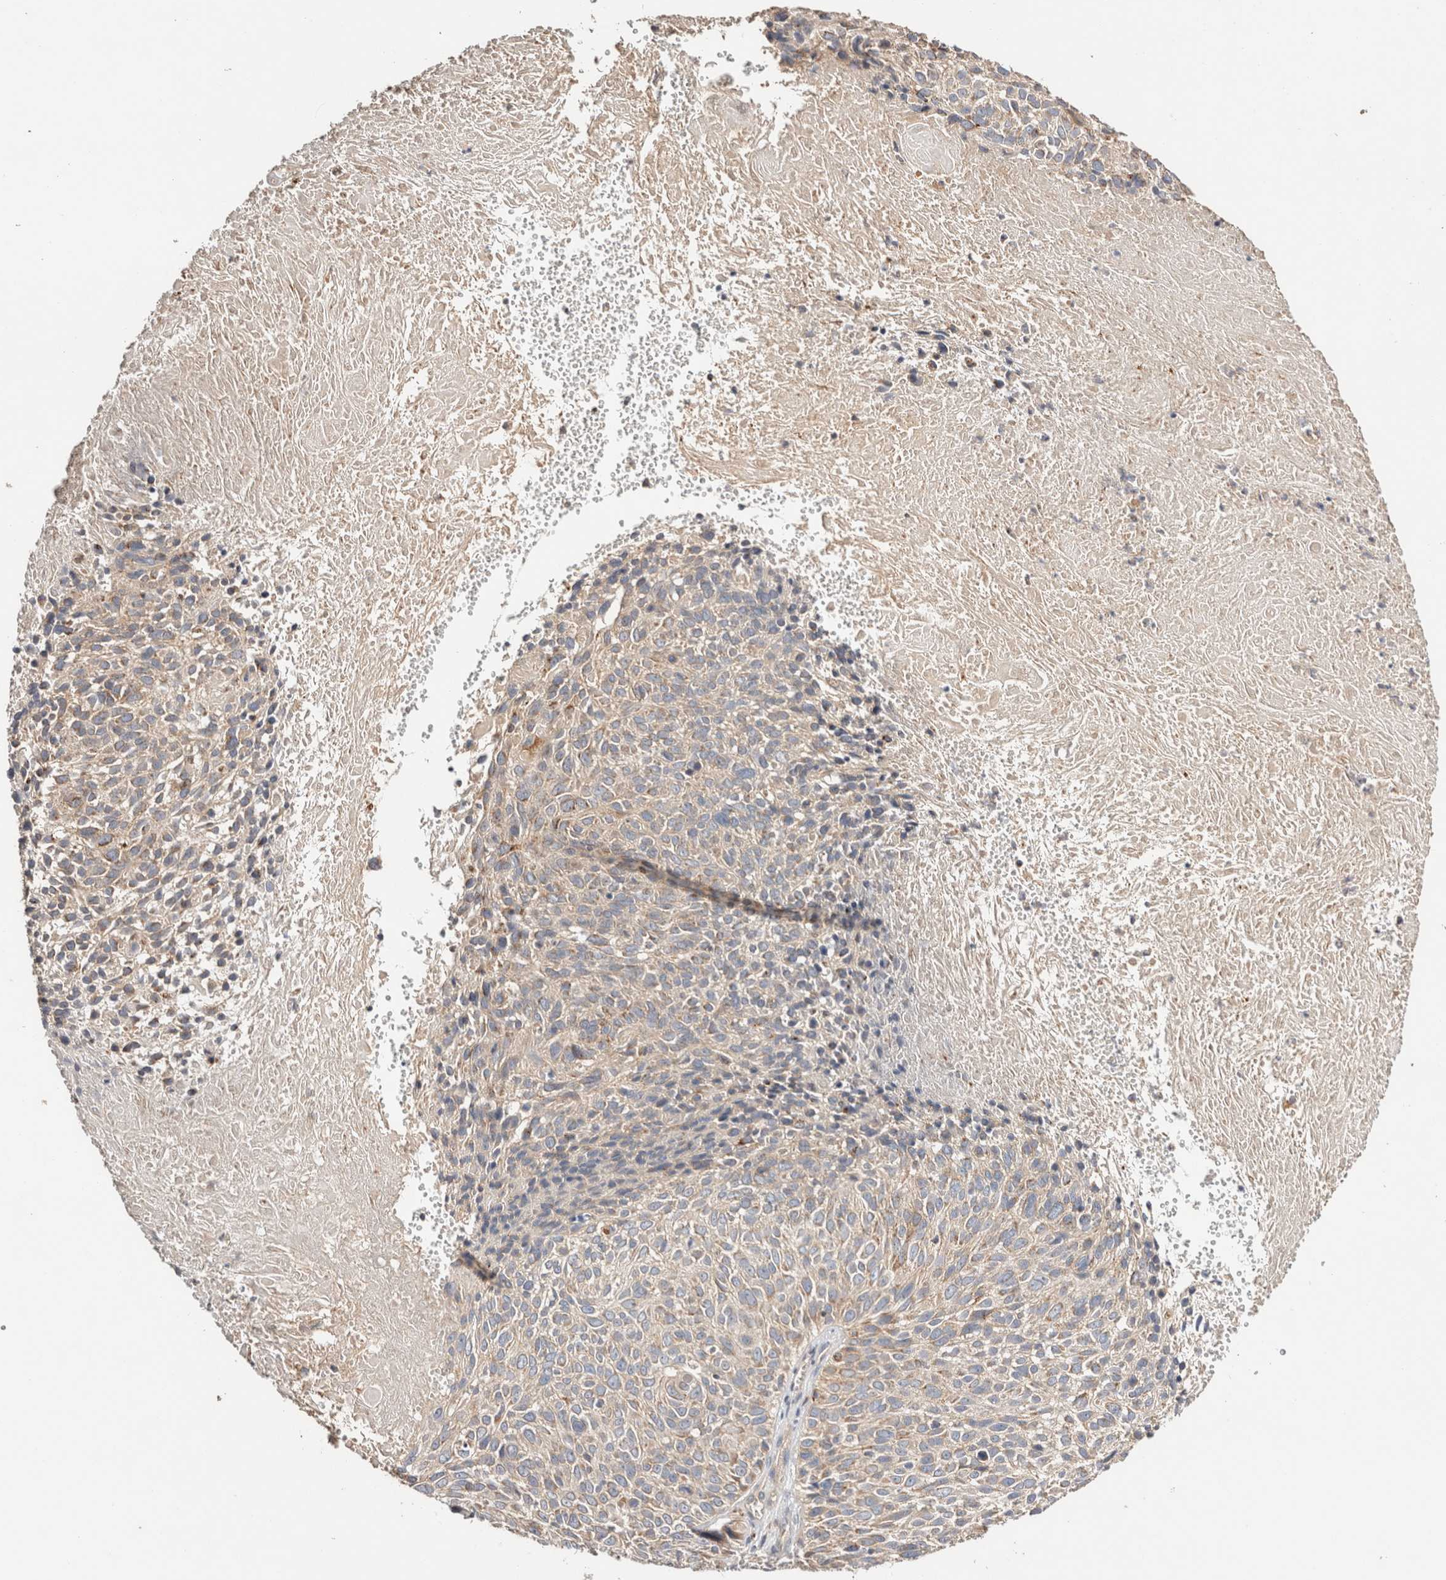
{"staining": {"intensity": "weak", "quantity": "<25%", "location": "cytoplasmic/membranous"}, "tissue": "cervical cancer", "cell_type": "Tumor cells", "image_type": "cancer", "snomed": [{"axis": "morphology", "description": "Squamous cell carcinoma, NOS"}, {"axis": "topography", "description": "Cervix"}], "caption": "The photomicrograph displays no staining of tumor cells in squamous cell carcinoma (cervical). (DAB (3,3'-diaminobenzidine) IHC visualized using brightfield microscopy, high magnification).", "gene": "B3GNTL1", "patient": {"sex": "female", "age": 74}}